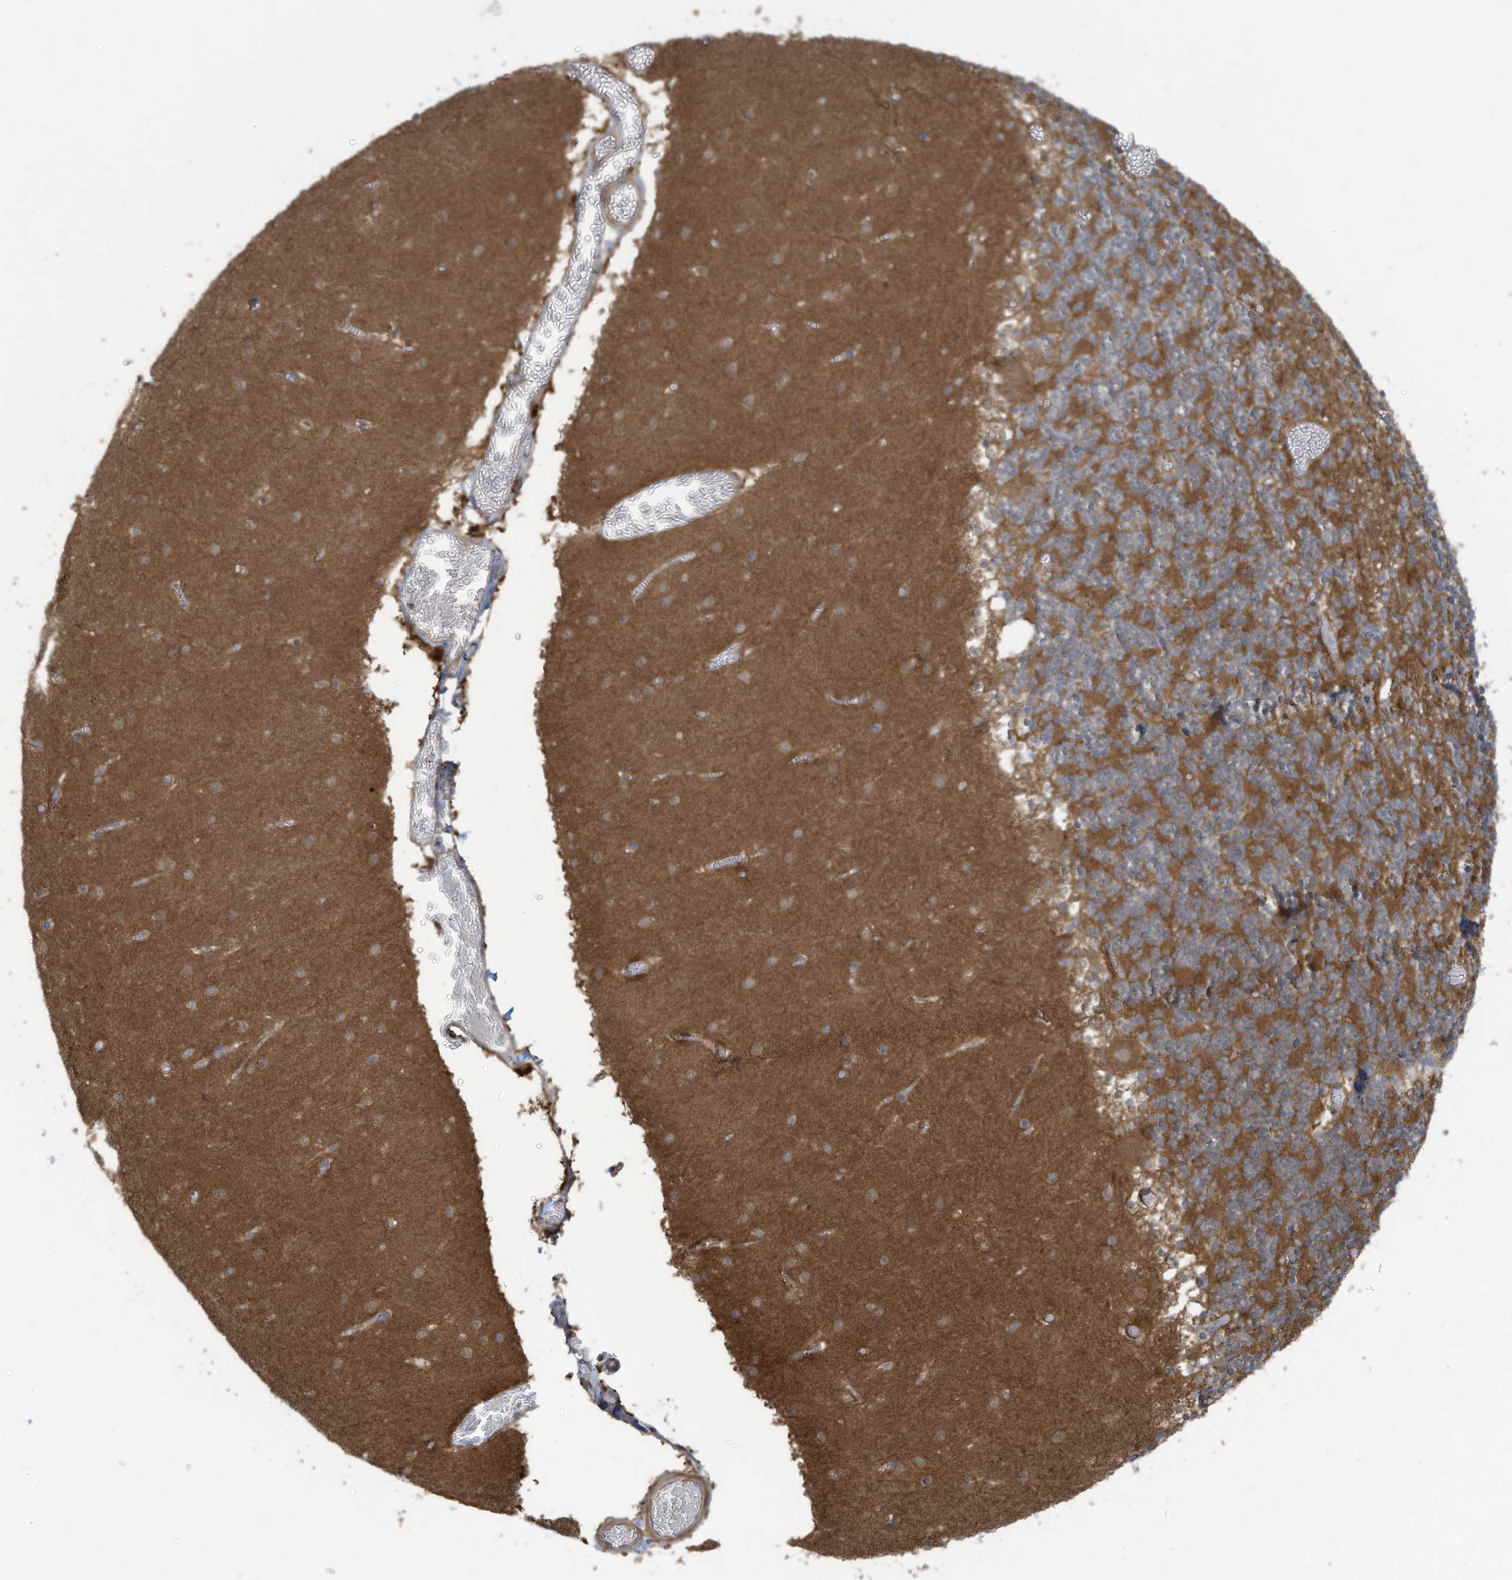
{"staining": {"intensity": "moderate", "quantity": ">75%", "location": "cytoplasmic/membranous"}, "tissue": "cerebellum", "cell_type": "Cells in granular layer", "image_type": "normal", "snomed": [{"axis": "morphology", "description": "Normal tissue, NOS"}, {"axis": "topography", "description": "Cerebellum"}], "caption": "Benign cerebellum displays moderate cytoplasmic/membranous expression in approximately >75% of cells in granular layer Immunohistochemistry stains the protein in brown and the nuclei are stained blue..", "gene": "ADI1", "patient": {"sex": "female", "age": 28}}